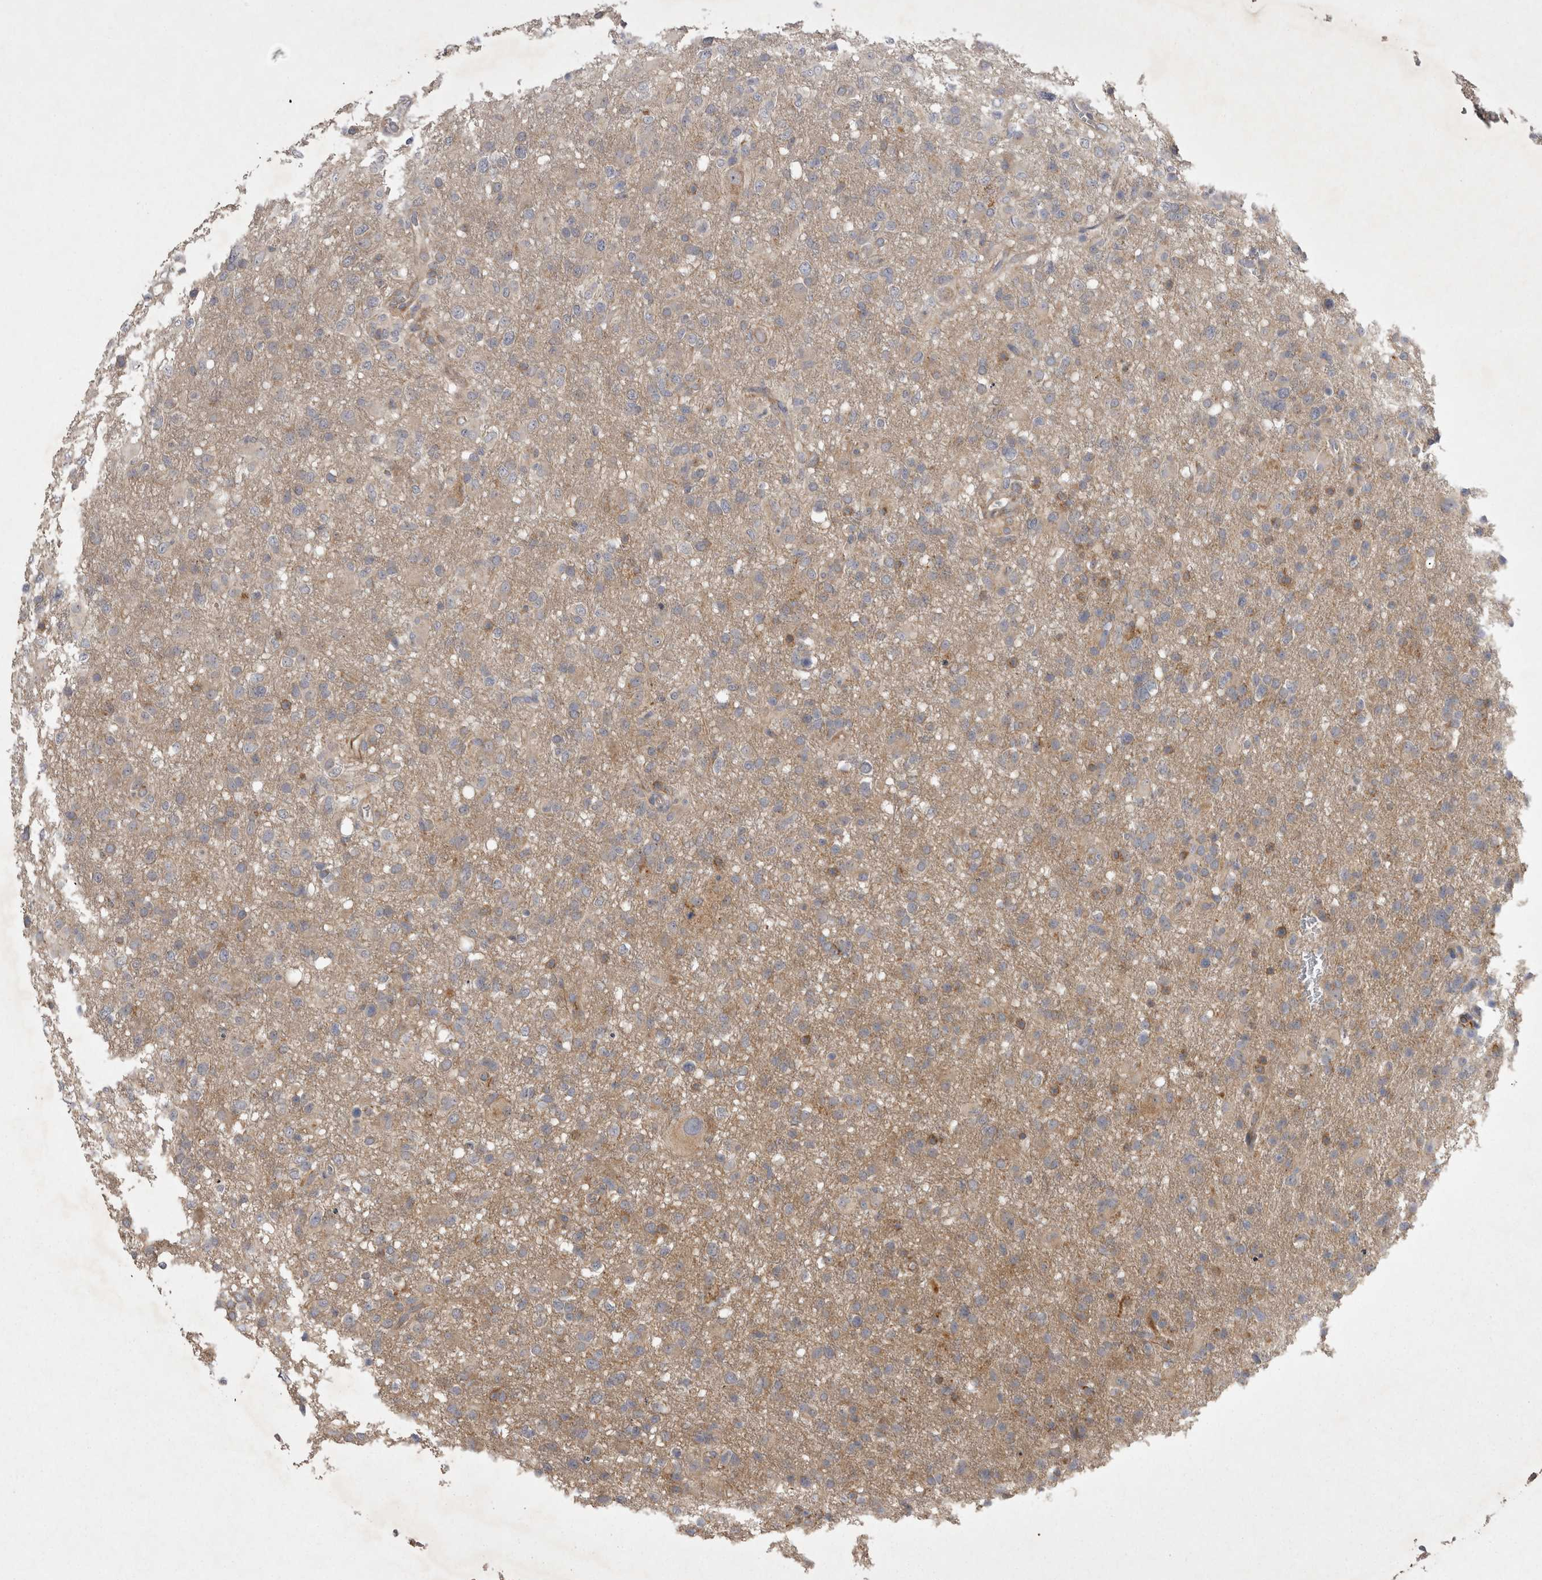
{"staining": {"intensity": "weak", "quantity": "<25%", "location": "cytoplasmic/membranous"}, "tissue": "glioma", "cell_type": "Tumor cells", "image_type": "cancer", "snomed": [{"axis": "morphology", "description": "Glioma, malignant, High grade"}, {"axis": "topography", "description": "Brain"}], "caption": "High power microscopy photomicrograph of an immunohistochemistry (IHC) histopathology image of malignant glioma (high-grade), revealing no significant expression in tumor cells. (DAB (3,3'-diaminobenzidine) IHC visualized using brightfield microscopy, high magnification).", "gene": "TSPOAP1", "patient": {"sex": "female", "age": 57}}